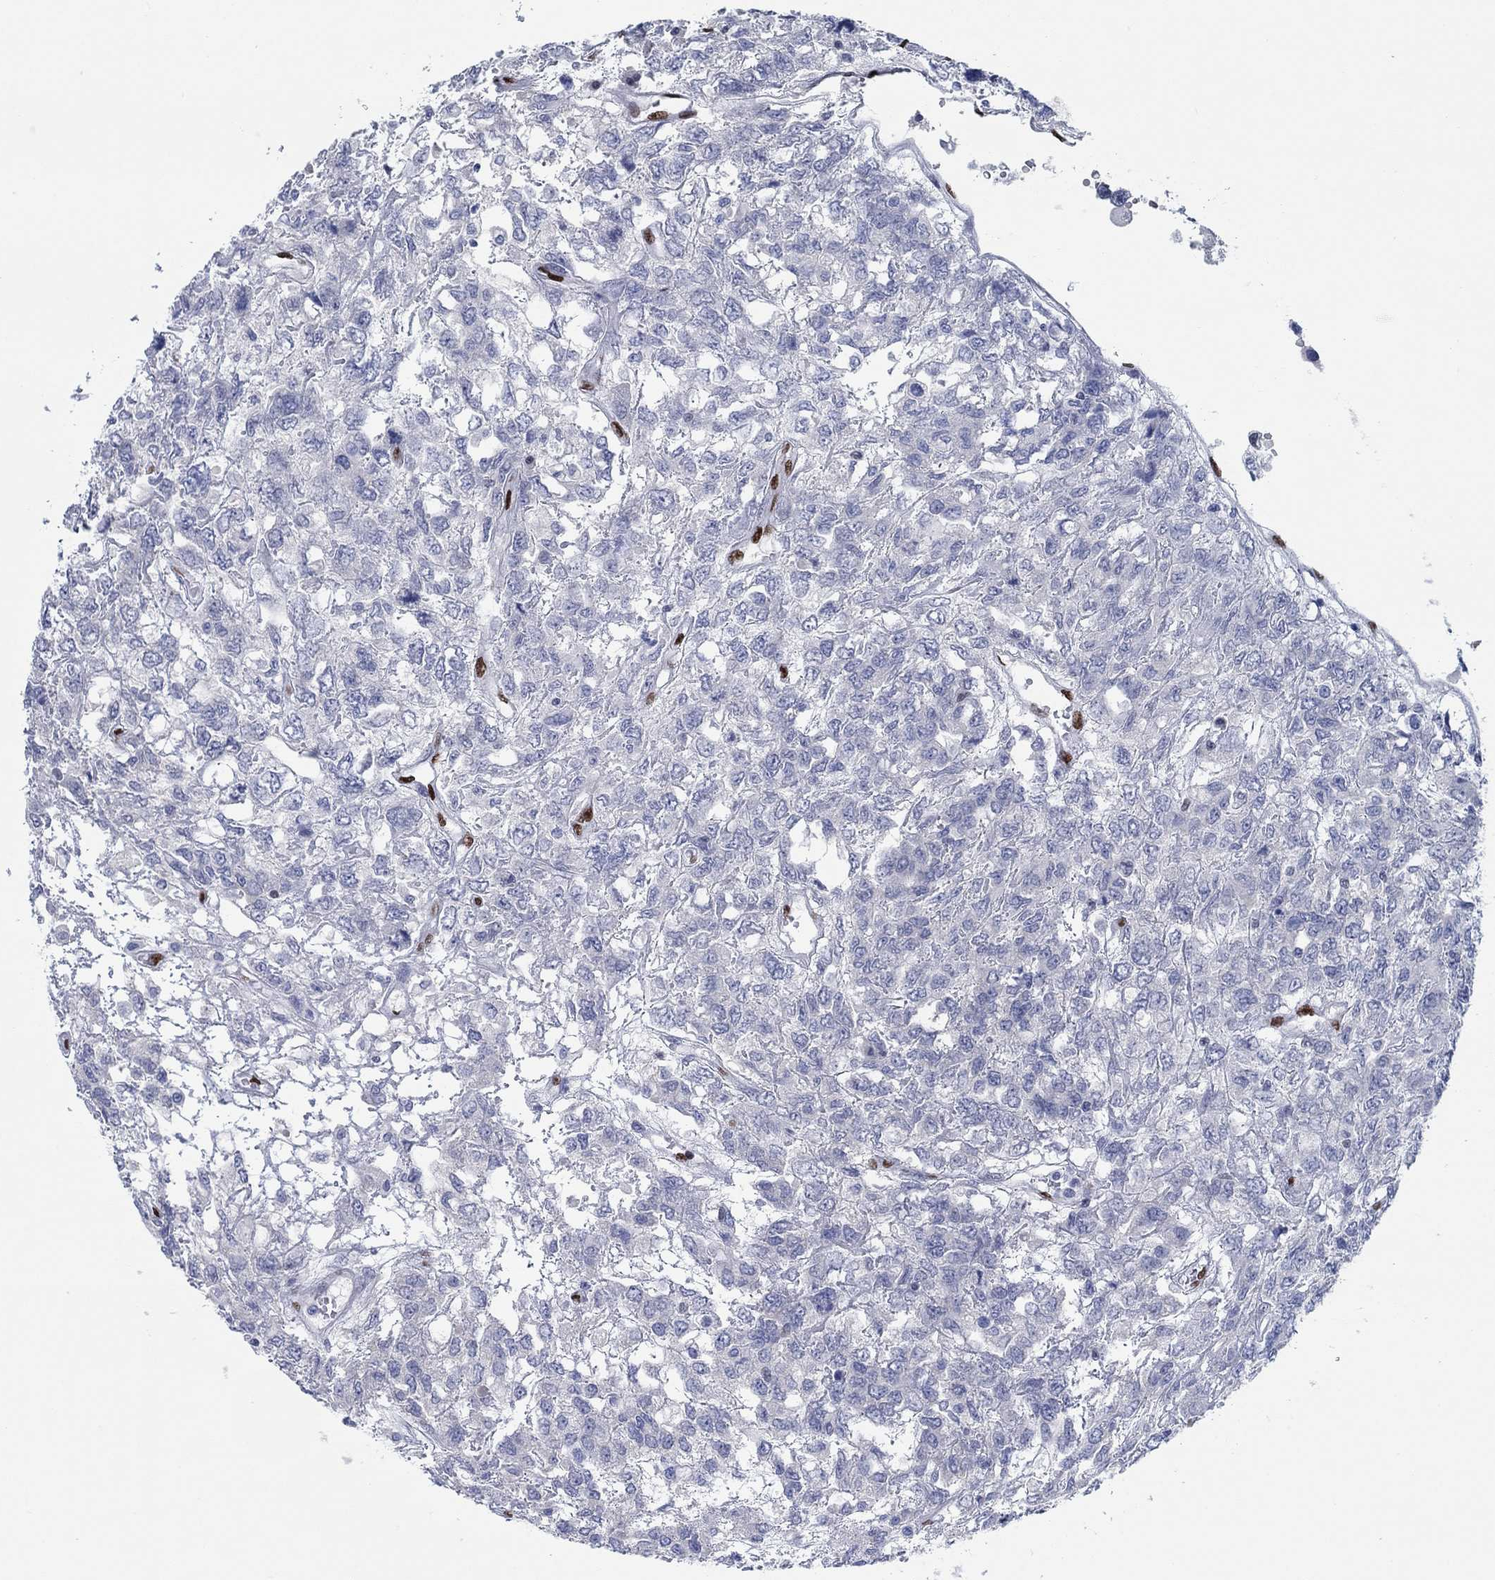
{"staining": {"intensity": "negative", "quantity": "none", "location": "none"}, "tissue": "testis cancer", "cell_type": "Tumor cells", "image_type": "cancer", "snomed": [{"axis": "morphology", "description": "Seminoma, NOS"}, {"axis": "topography", "description": "Testis"}], "caption": "Immunohistochemical staining of human seminoma (testis) exhibits no significant expression in tumor cells.", "gene": "ZEB1", "patient": {"sex": "male", "age": 52}}